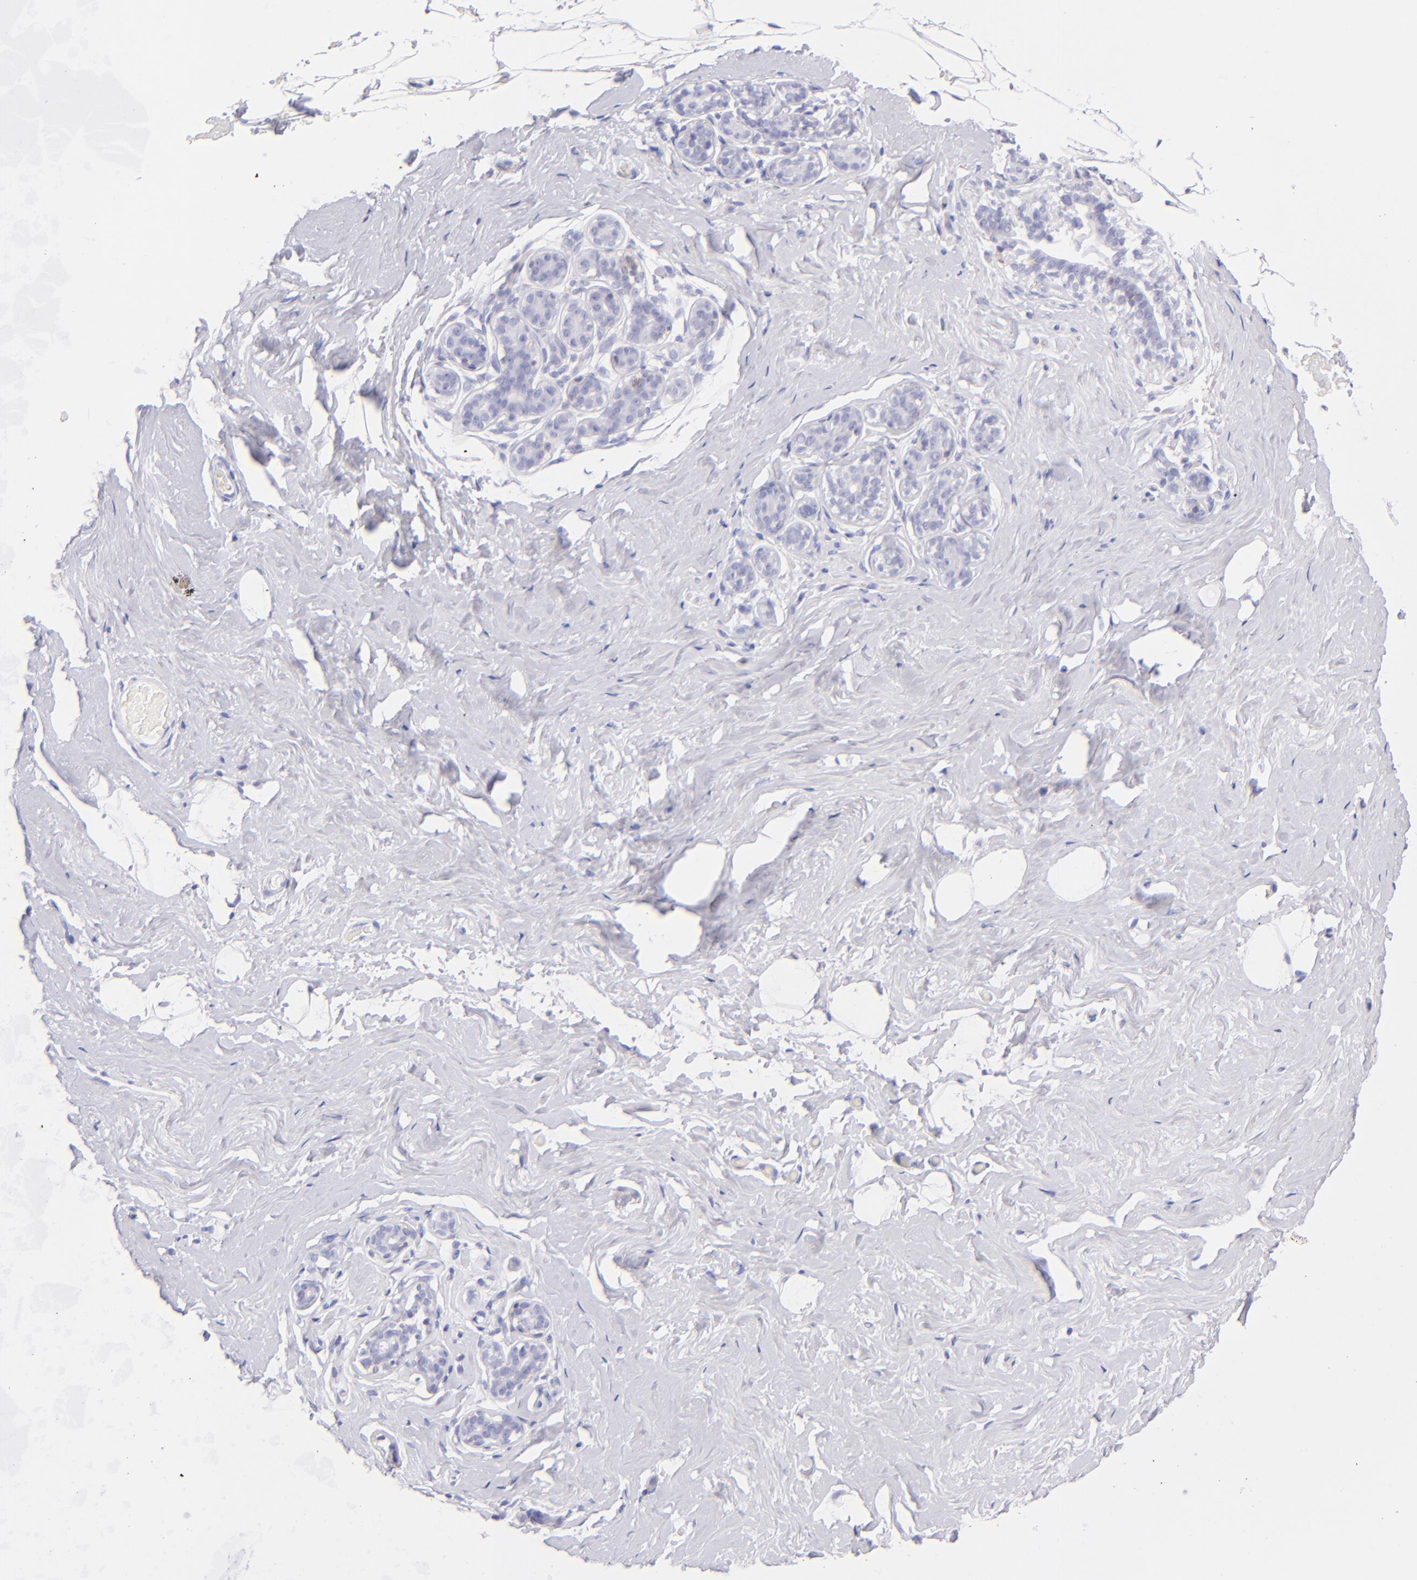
{"staining": {"intensity": "negative", "quantity": "none", "location": "none"}, "tissue": "breast", "cell_type": "Adipocytes", "image_type": "normal", "snomed": [{"axis": "morphology", "description": "Normal tissue, NOS"}, {"axis": "topography", "description": "Breast"}, {"axis": "topography", "description": "Soft tissue"}], "caption": "The image shows no significant positivity in adipocytes of breast.", "gene": "CD69", "patient": {"sex": "female", "age": 75}}